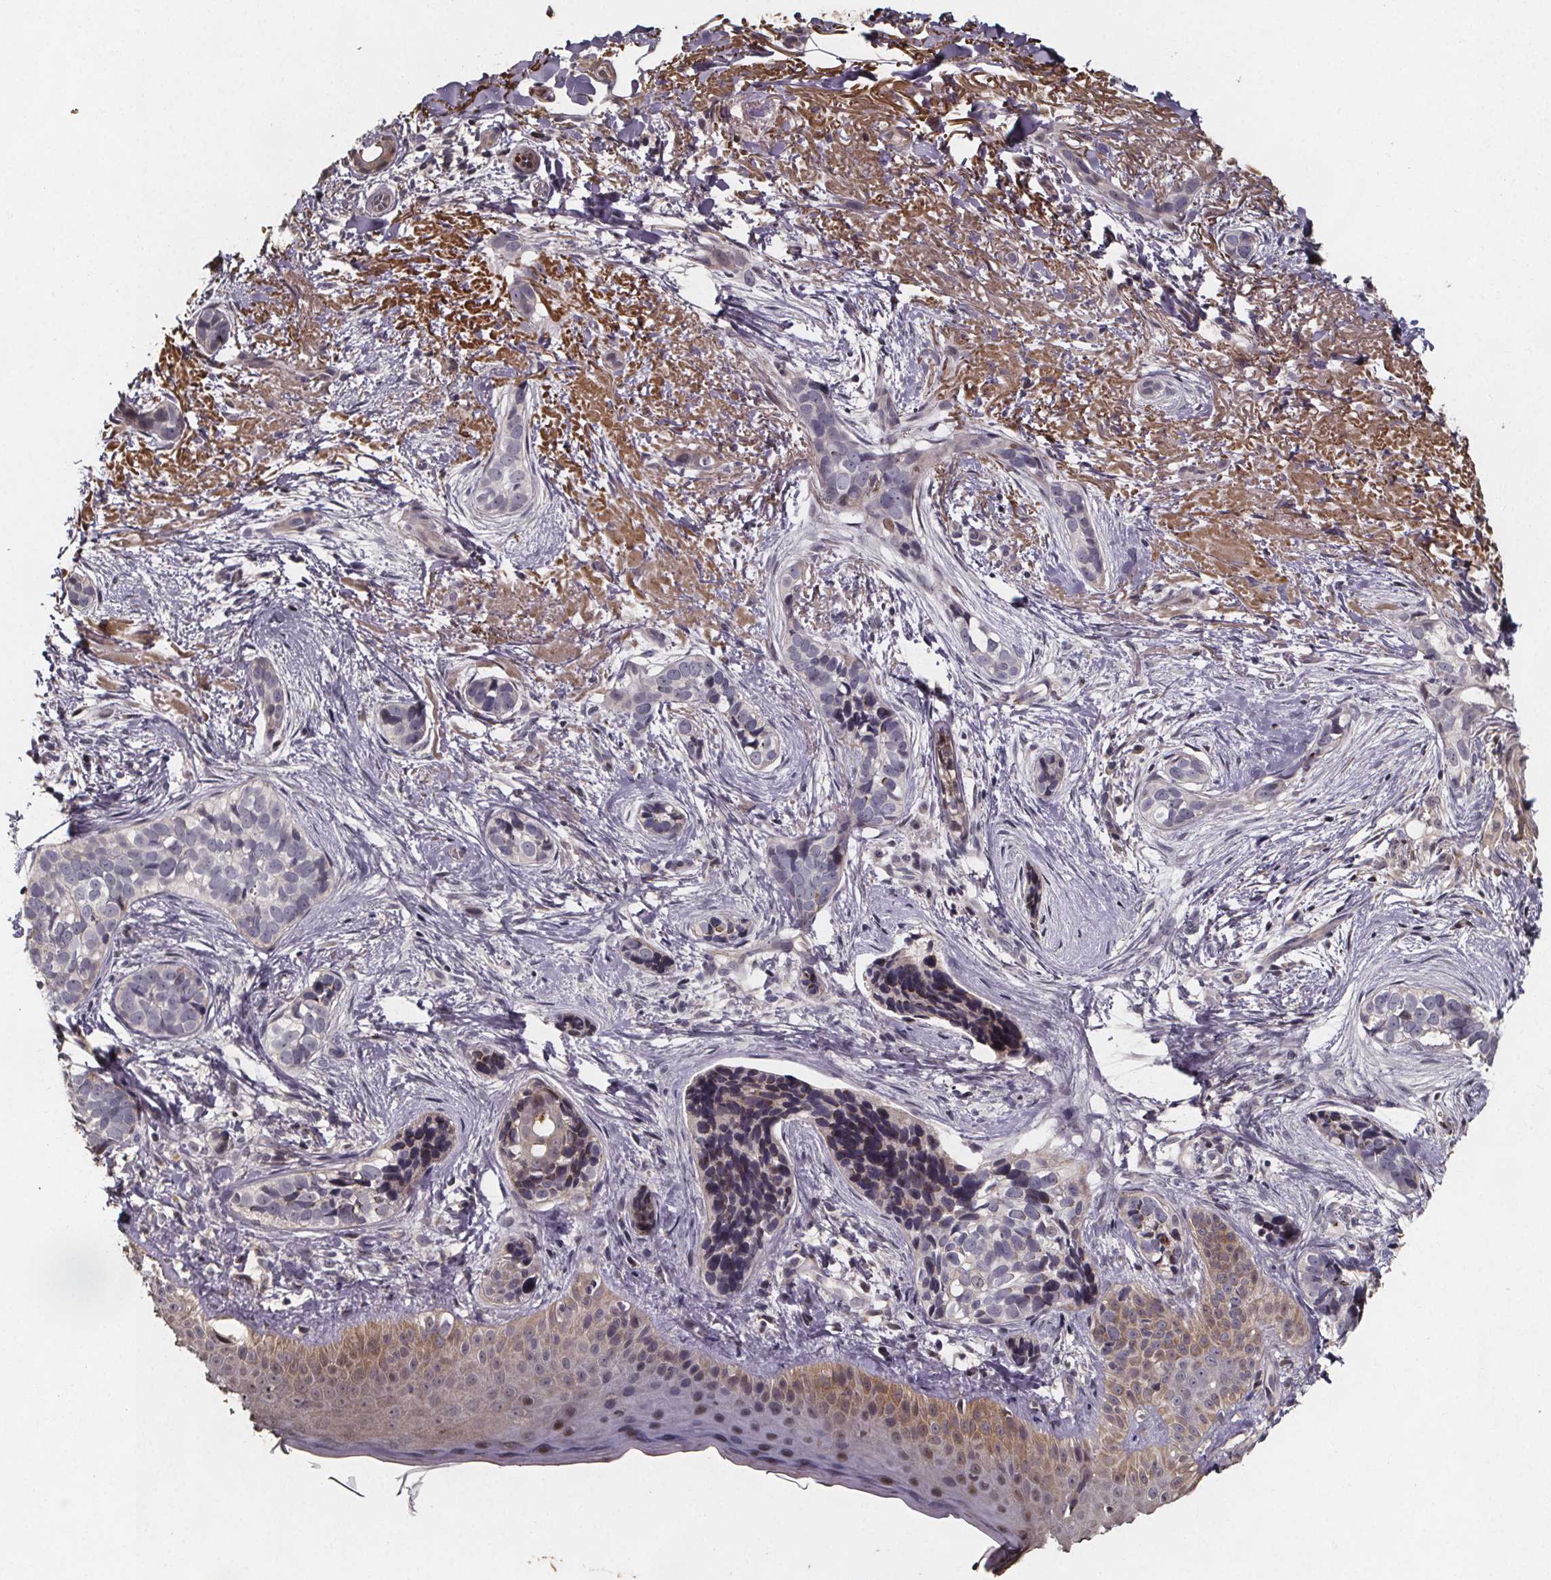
{"staining": {"intensity": "negative", "quantity": "none", "location": "none"}, "tissue": "skin cancer", "cell_type": "Tumor cells", "image_type": "cancer", "snomed": [{"axis": "morphology", "description": "Basal cell carcinoma"}, {"axis": "topography", "description": "Skin"}], "caption": "DAB (3,3'-diaminobenzidine) immunohistochemical staining of skin cancer (basal cell carcinoma) displays no significant expression in tumor cells.", "gene": "ZNF879", "patient": {"sex": "male", "age": 87}}